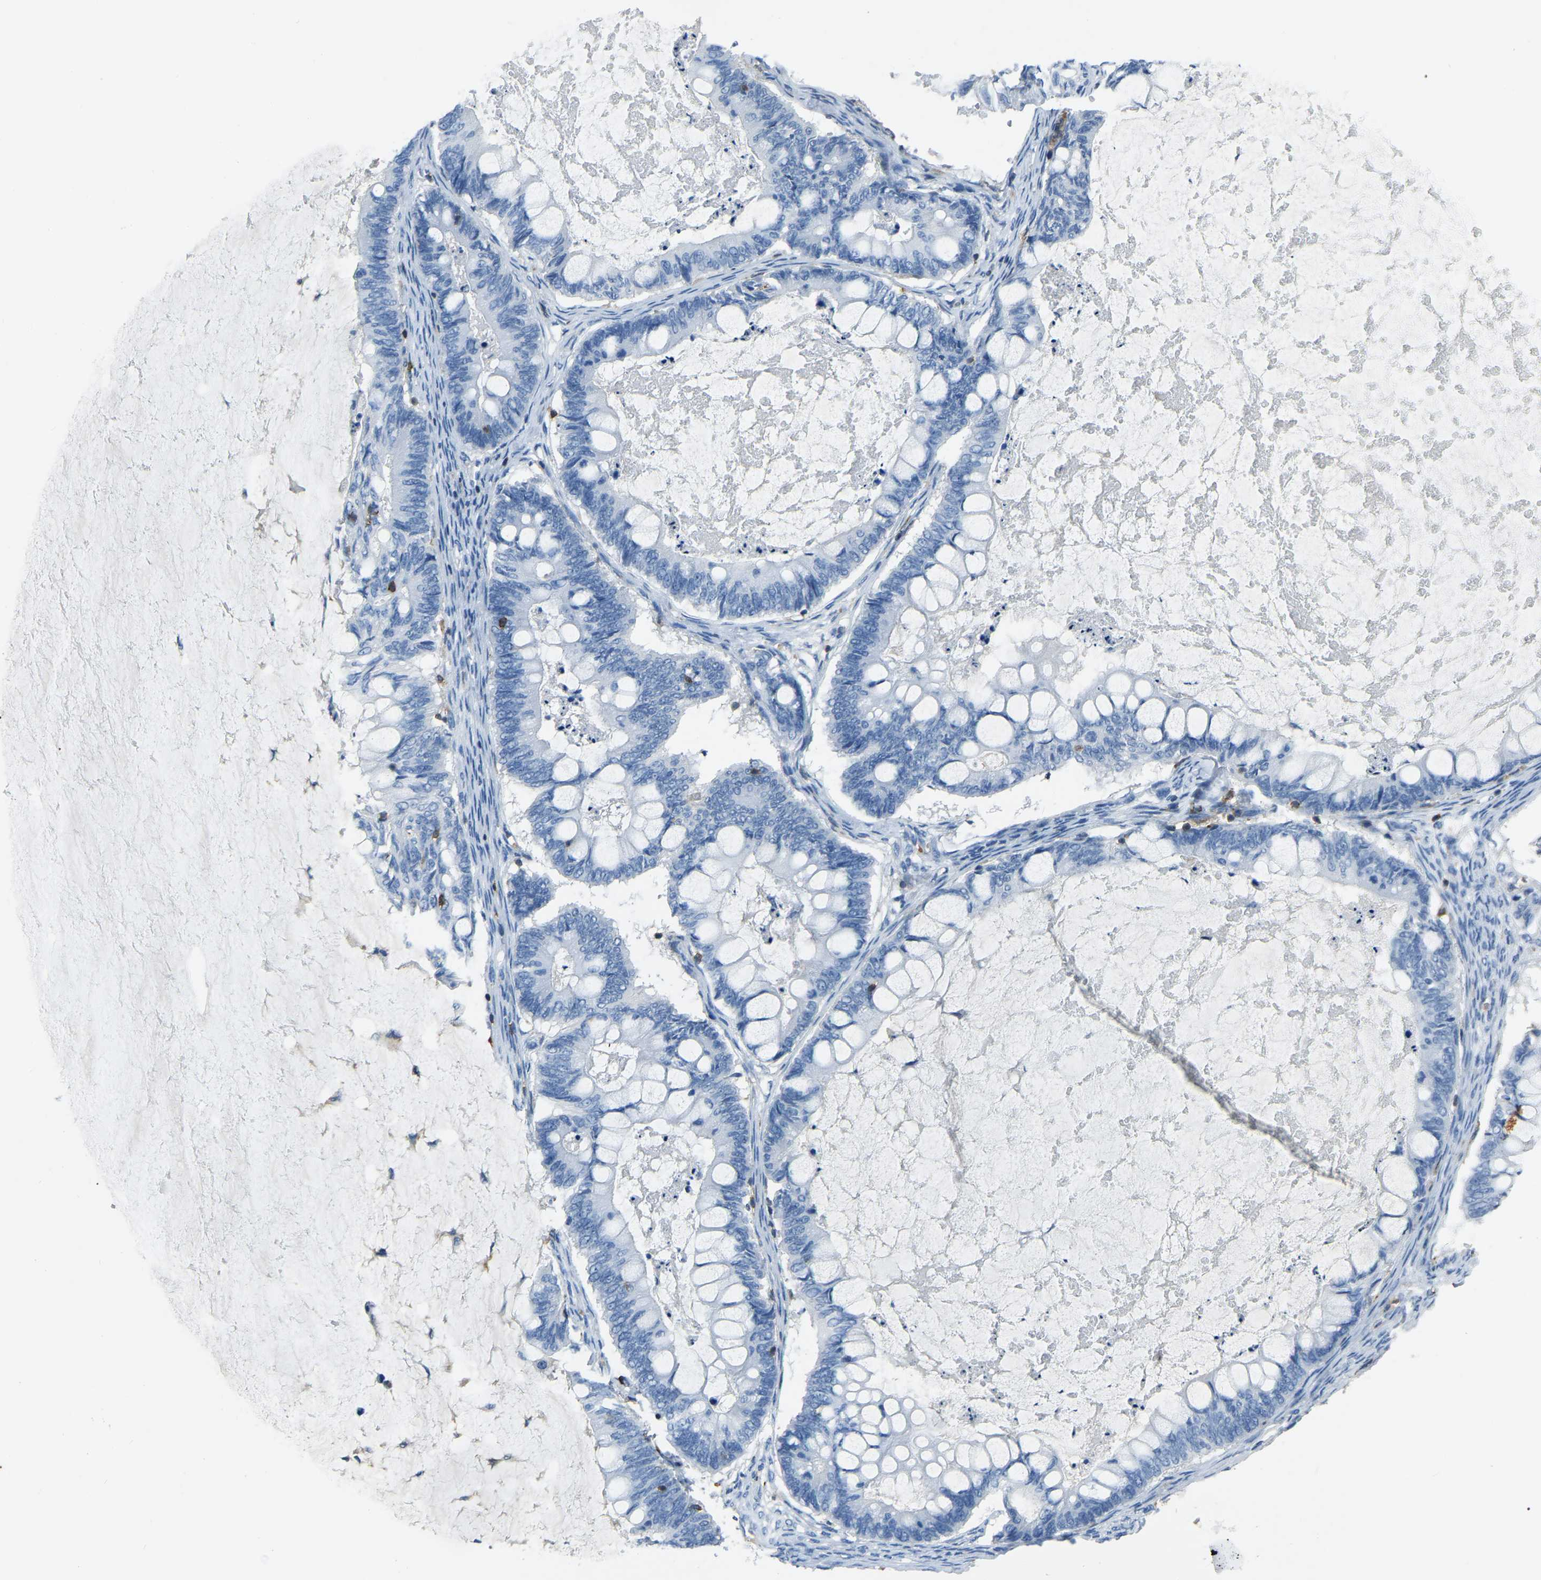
{"staining": {"intensity": "negative", "quantity": "none", "location": "none"}, "tissue": "ovarian cancer", "cell_type": "Tumor cells", "image_type": "cancer", "snomed": [{"axis": "morphology", "description": "Cystadenocarcinoma, mucinous, NOS"}, {"axis": "topography", "description": "Ovary"}], "caption": "This is an IHC photomicrograph of mucinous cystadenocarcinoma (ovarian). There is no staining in tumor cells.", "gene": "ARHGAP45", "patient": {"sex": "female", "age": 61}}